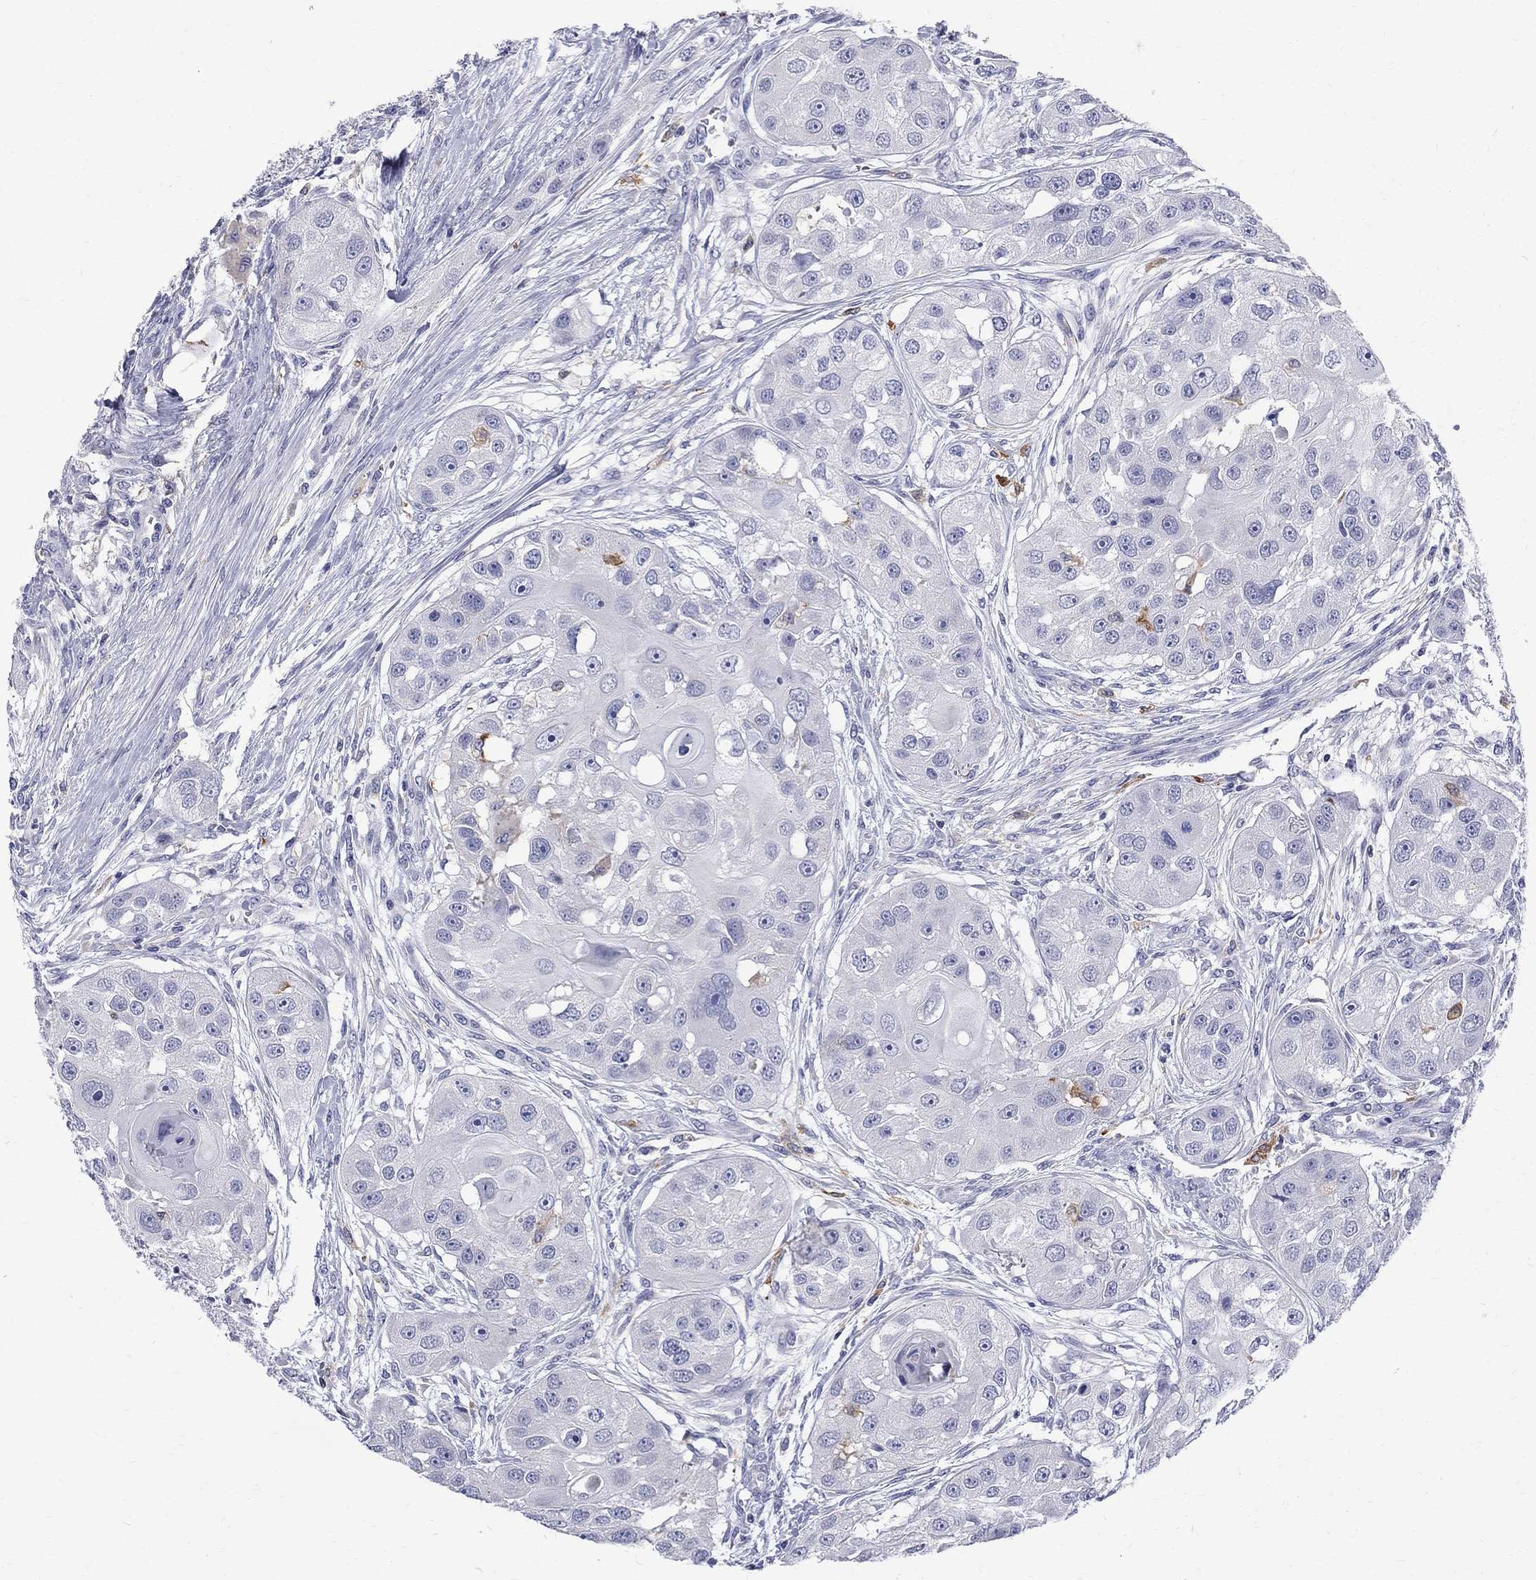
{"staining": {"intensity": "negative", "quantity": "none", "location": "none"}, "tissue": "head and neck cancer", "cell_type": "Tumor cells", "image_type": "cancer", "snomed": [{"axis": "morphology", "description": "Normal tissue, NOS"}, {"axis": "morphology", "description": "Squamous cell carcinoma, NOS"}, {"axis": "topography", "description": "Skeletal muscle"}, {"axis": "topography", "description": "Head-Neck"}], "caption": "Photomicrograph shows no protein staining in tumor cells of head and neck squamous cell carcinoma tissue.", "gene": "AGER", "patient": {"sex": "male", "age": 51}}